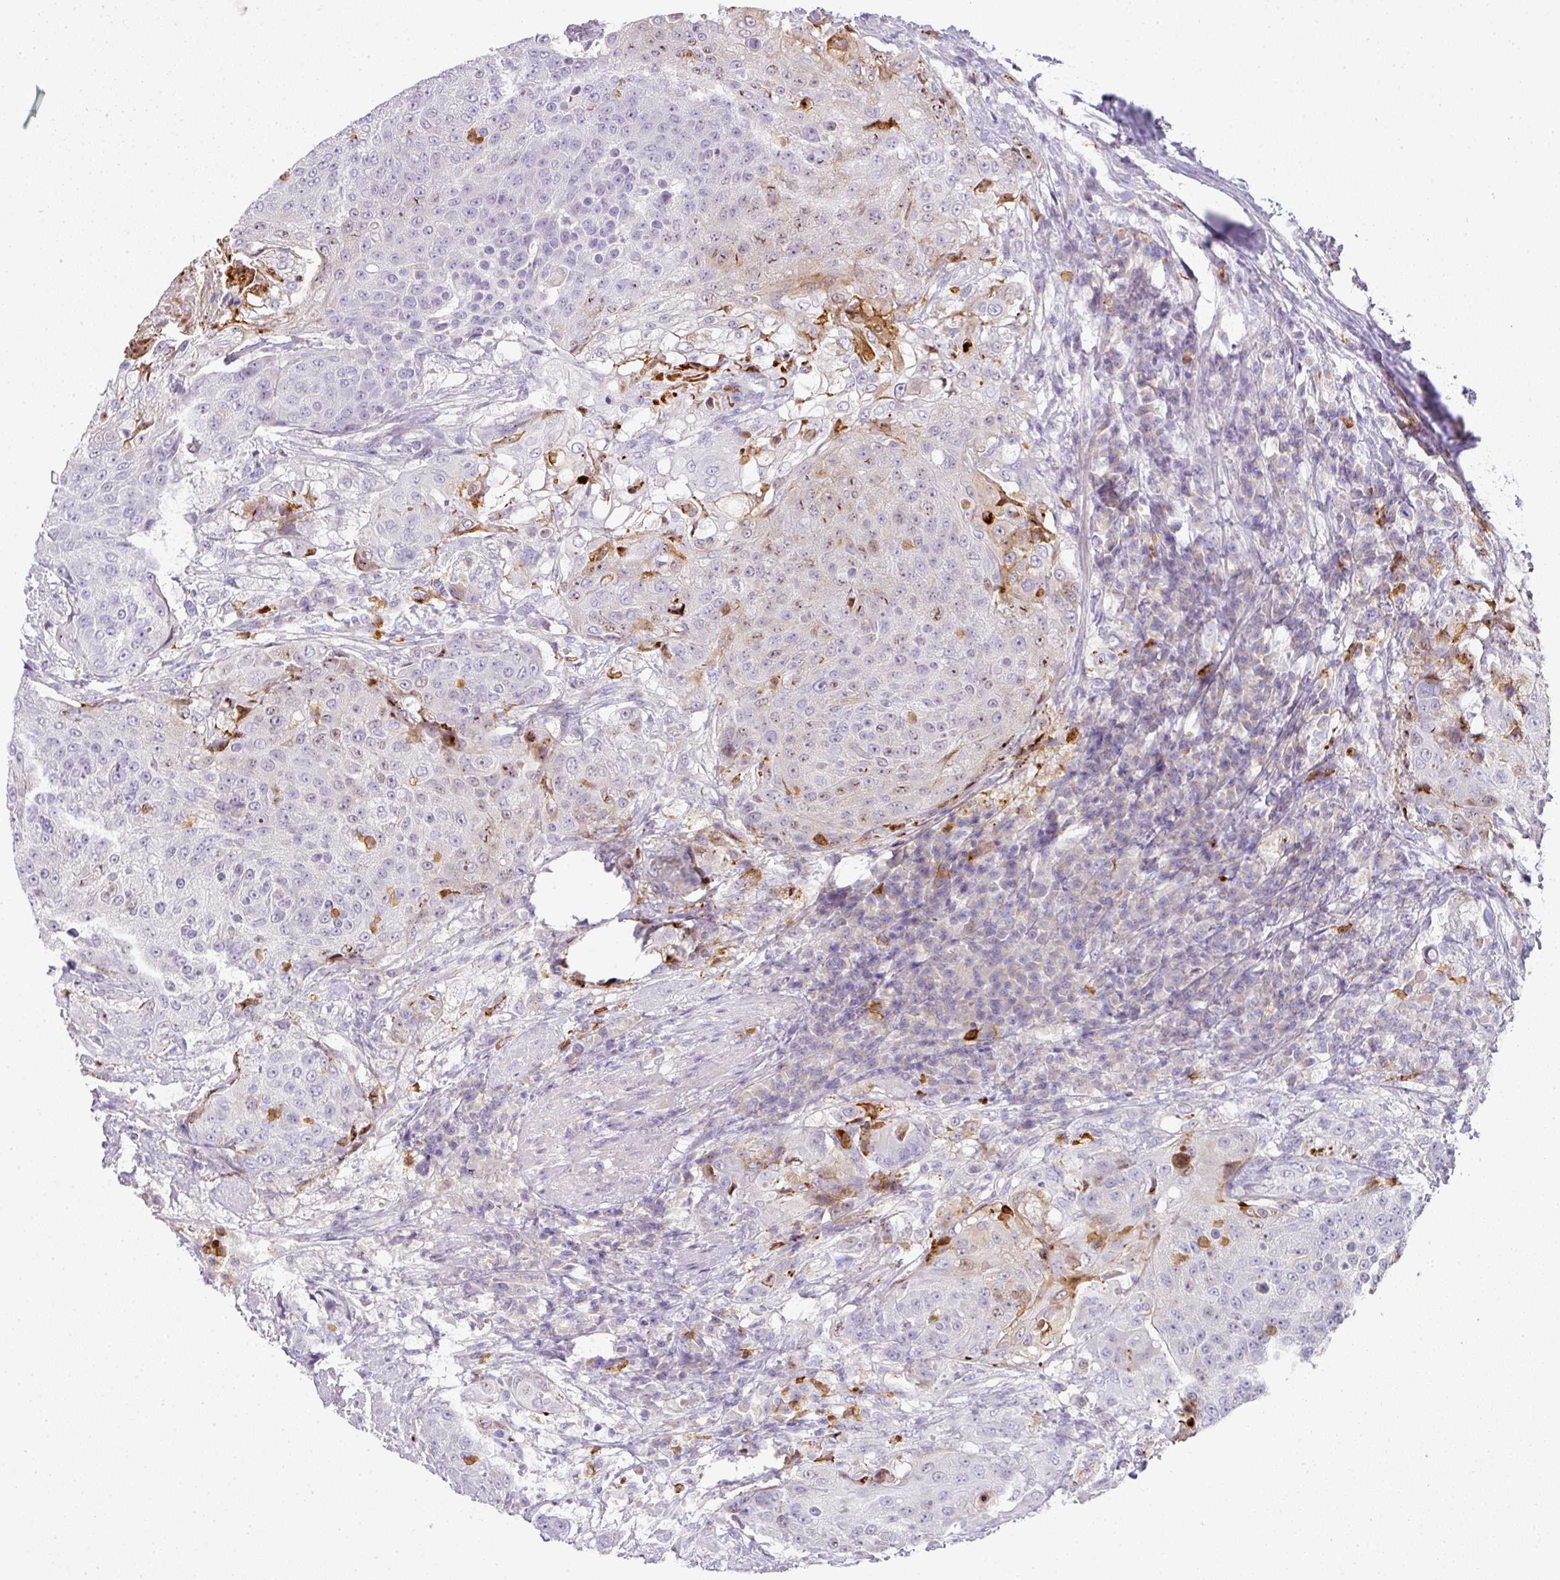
{"staining": {"intensity": "weak", "quantity": "<25%", "location": "cytoplasmic/membranous"}, "tissue": "urothelial cancer", "cell_type": "Tumor cells", "image_type": "cancer", "snomed": [{"axis": "morphology", "description": "Urothelial carcinoma, High grade"}, {"axis": "topography", "description": "Urinary bladder"}], "caption": "Tumor cells show no significant protein expression in high-grade urothelial carcinoma.", "gene": "HHEX", "patient": {"sex": "female", "age": 63}}